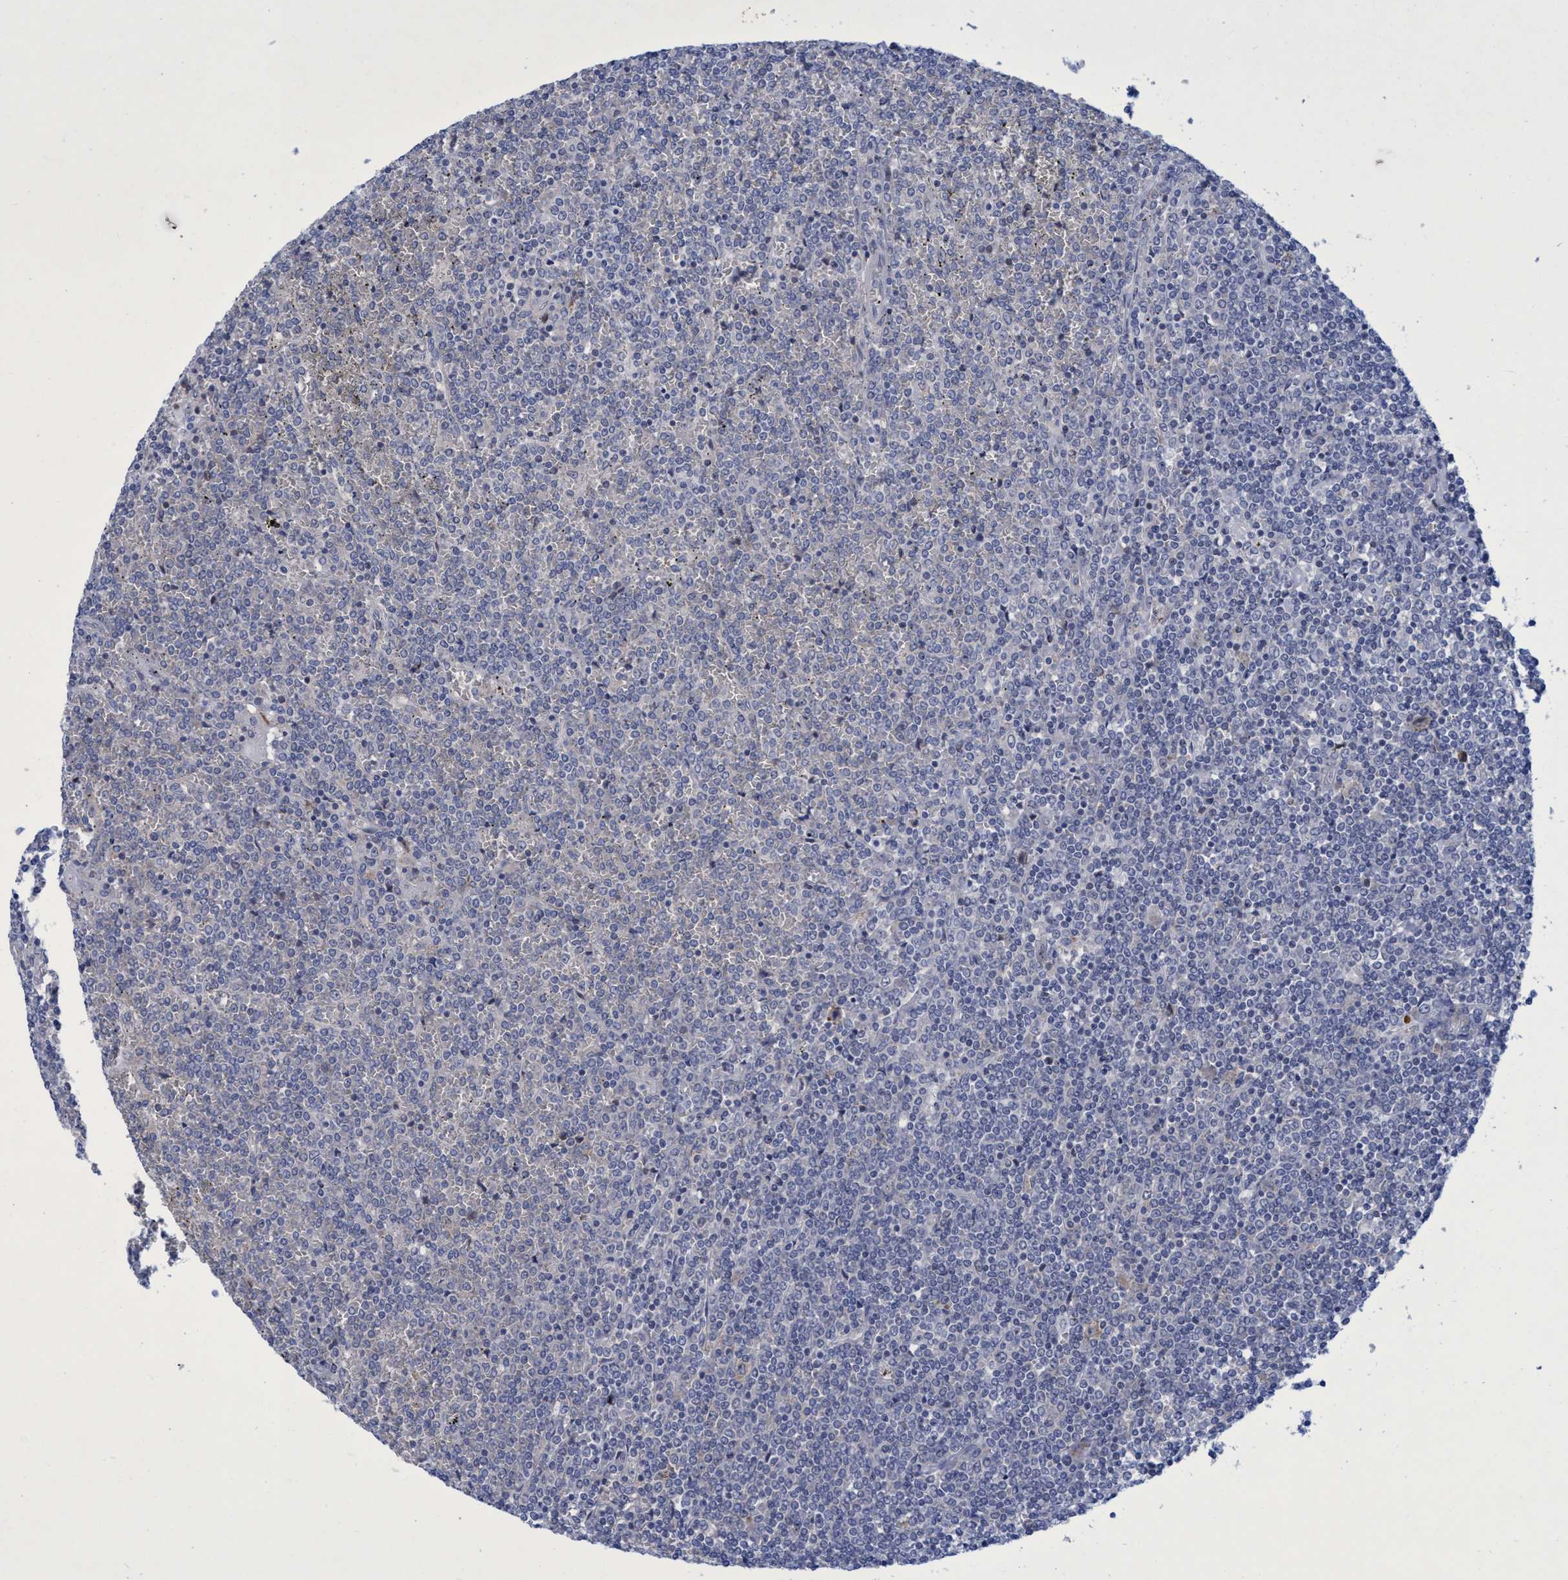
{"staining": {"intensity": "negative", "quantity": "none", "location": "none"}, "tissue": "lymphoma", "cell_type": "Tumor cells", "image_type": "cancer", "snomed": [{"axis": "morphology", "description": "Malignant lymphoma, non-Hodgkin's type, Low grade"}, {"axis": "topography", "description": "Spleen"}], "caption": "This is a micrograph of IHC staining of lymphoma, which shows no expression in tumor cells. (DAB (3,3'-diaminobenzidine) IHC visualized using brightfield microscopy, high magnification).", "gene": "R3HCC1", "patient": {"sex": "female", "age": 19}}